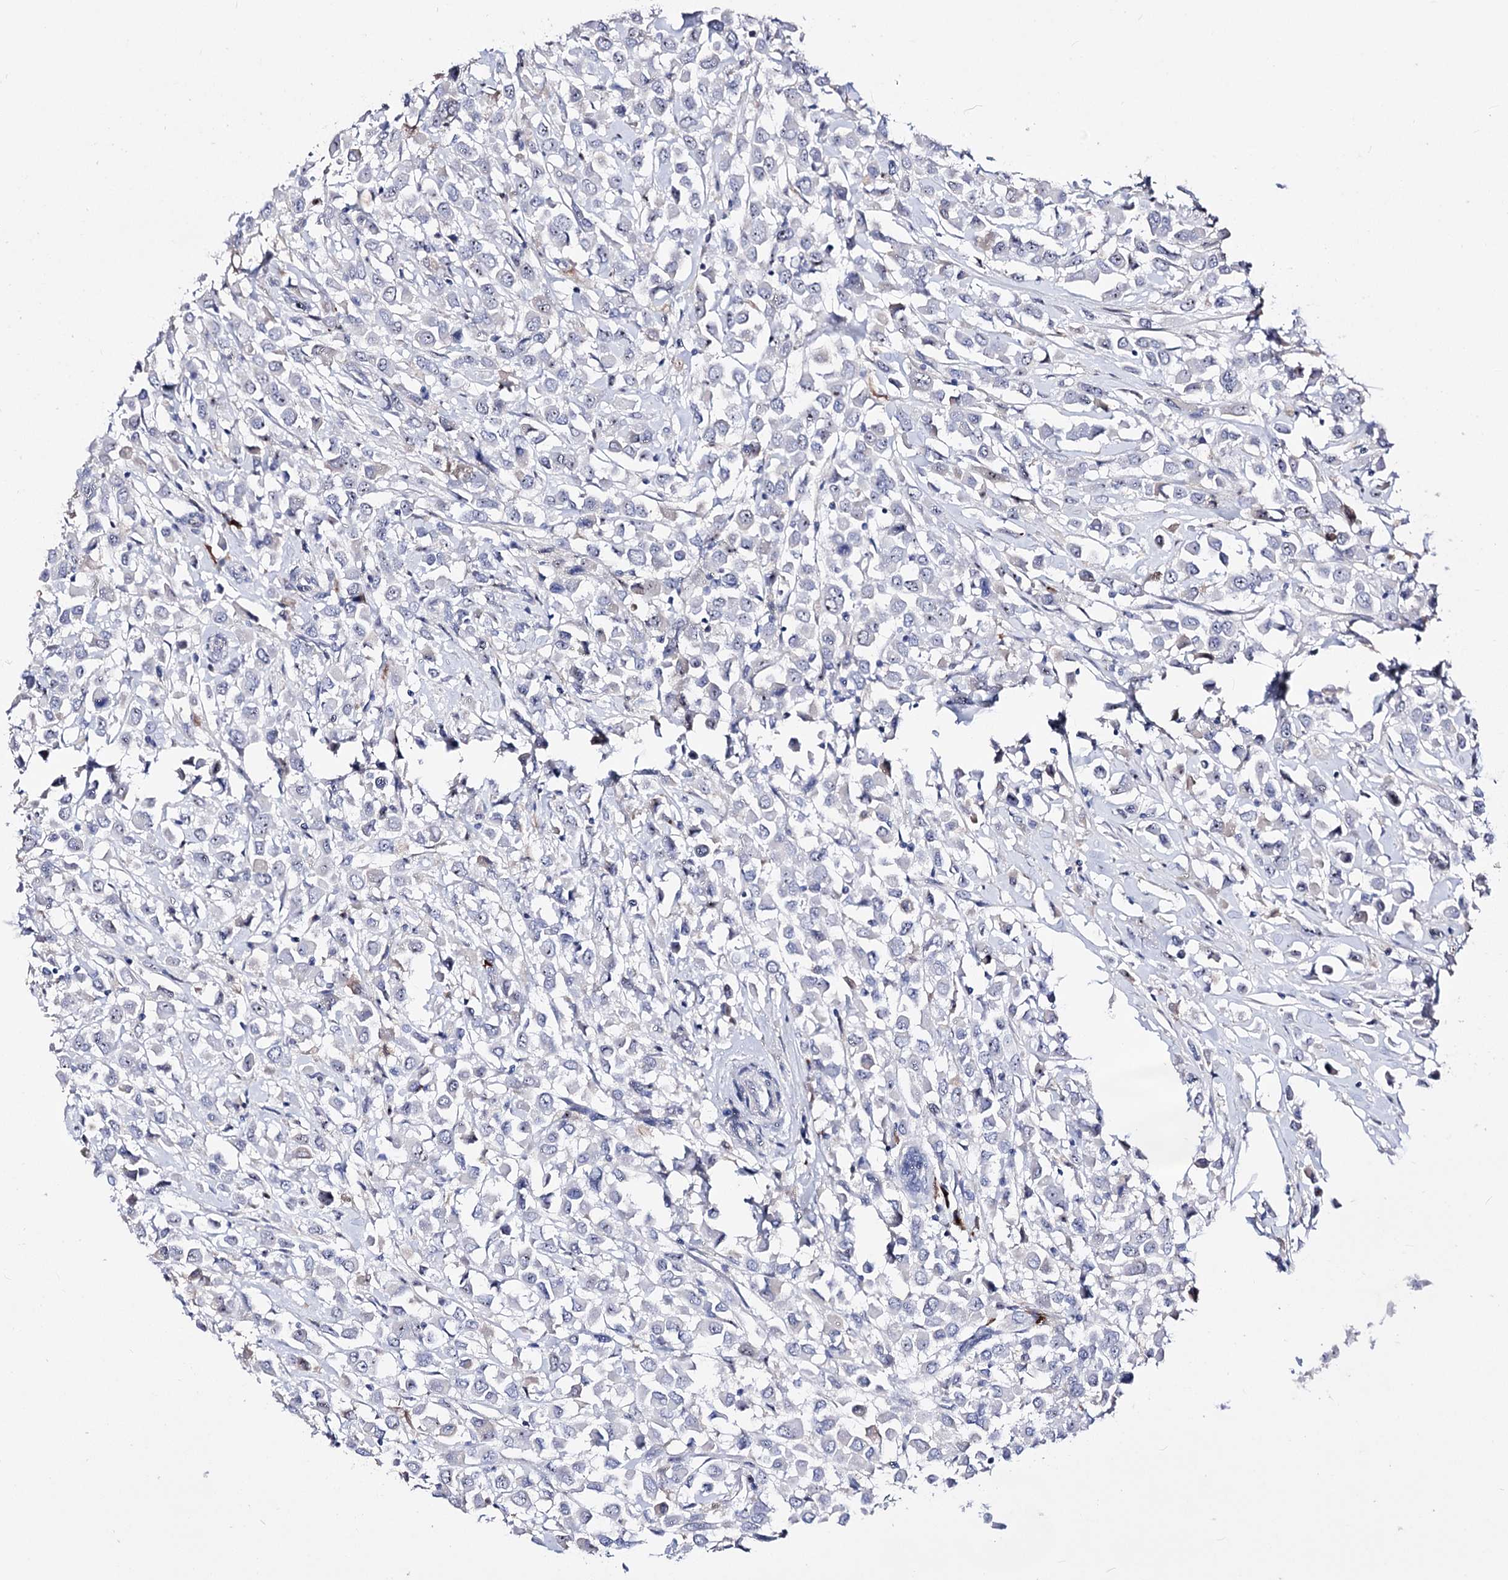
{"staining": {"intensity": "negative", "quantity": "none", "location": "none"}, "tissue": "breast cancer", "cell_type": "Tumor cells", "image_type": "cancer", "snomed": [{"axis": "morphology", "description": "Duct carcinoma"}, {"axis": "topography", "description": "Breast"}], "caption": "This photomicrograph is of invasive ductal carcinoma (breast) stained with IHC to label a protein in brown with the nuclei are counter-stained blue. There is no positivity in tumor cells.", "gene": "PCGF5", "patient": {"sex": "female", "age": 61}}